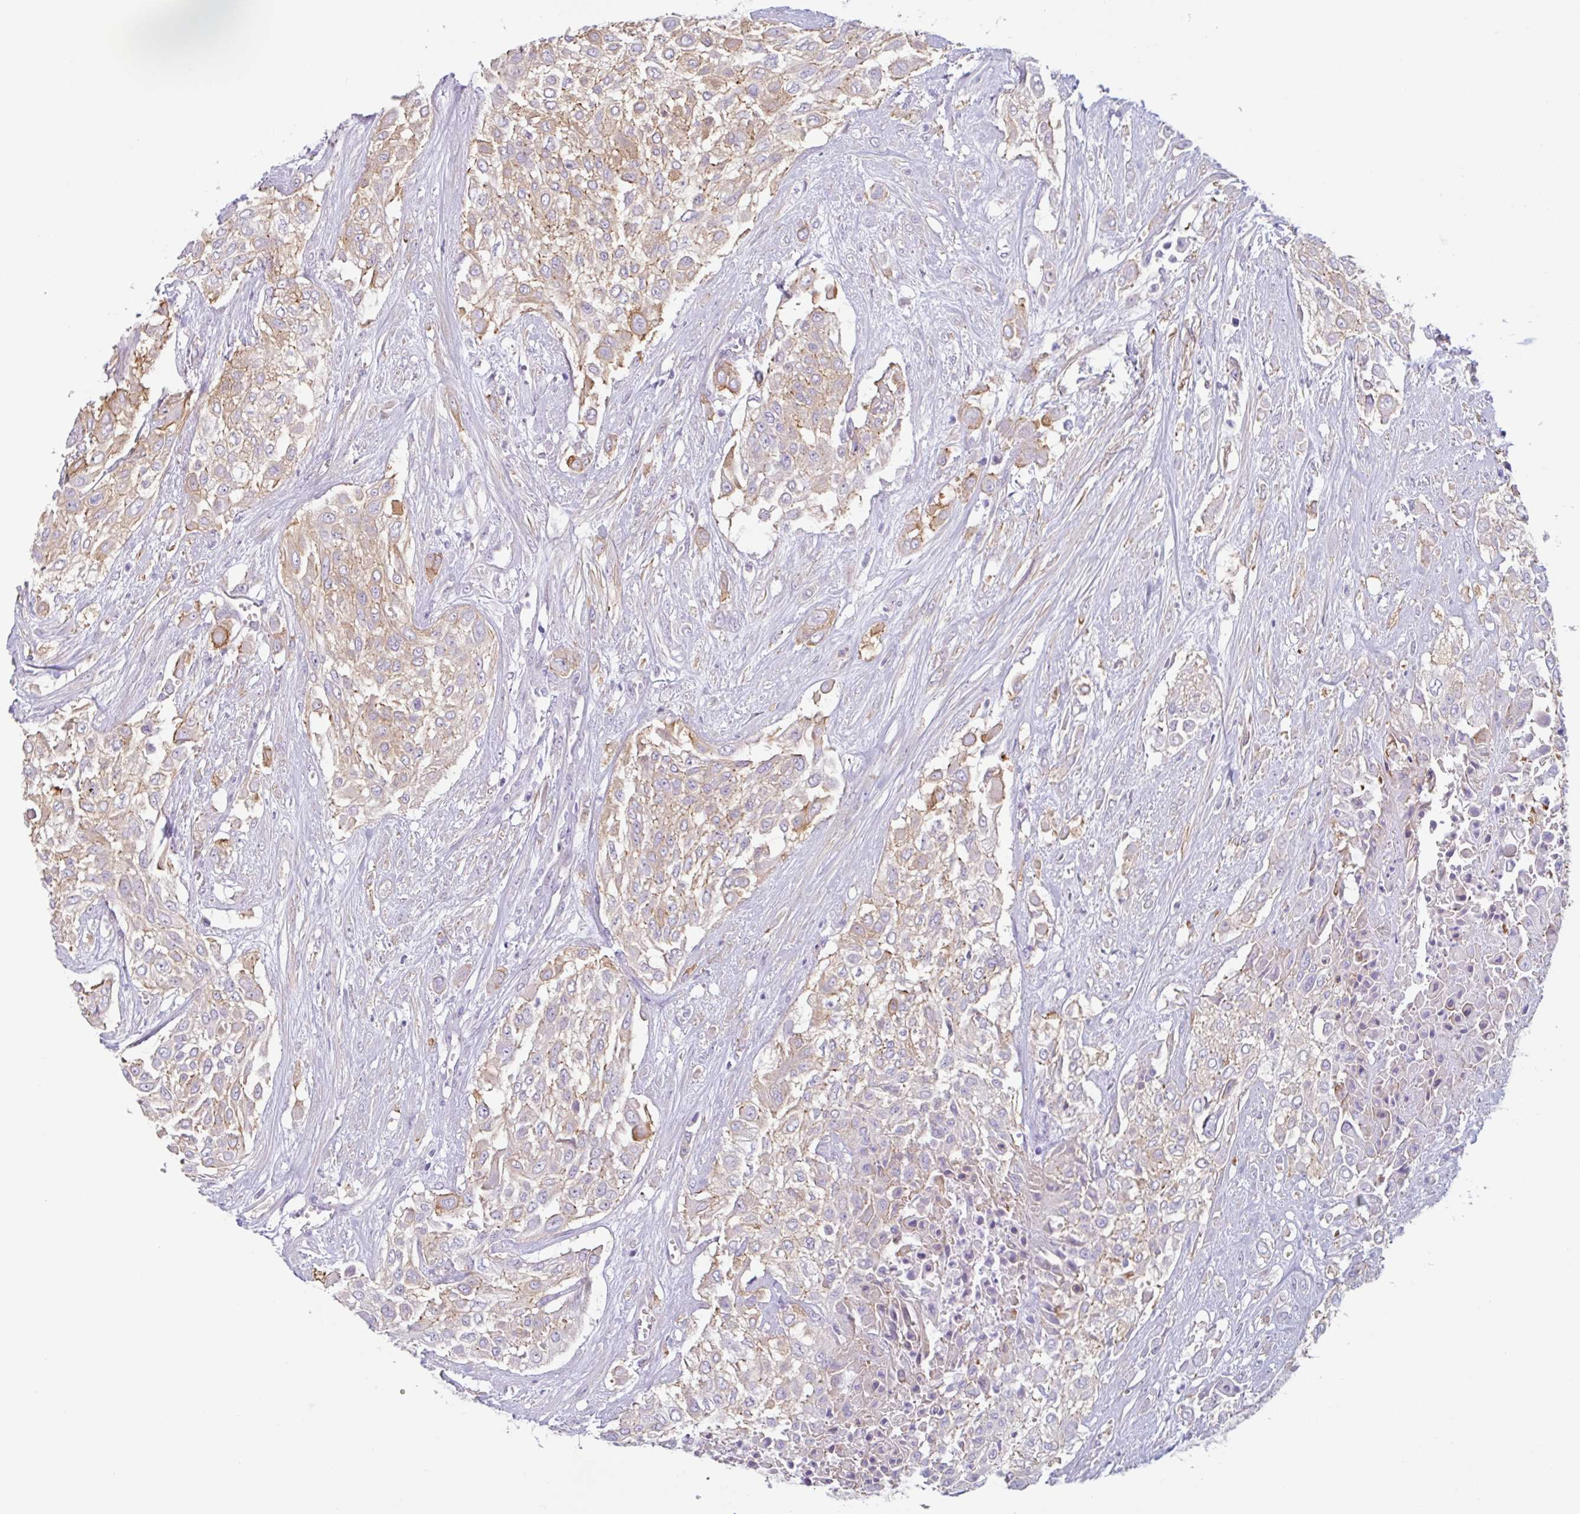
{"staining": {"intensity": "moderate", "quantity": ">75%", "location": "cytoplasmic/membranous"}, "tissue": "urothelial cancer", "cell_type": "Tumor cells", "image_type": "cancer", "snomed": [{"axis": "morphology", "description": "Urothelial carcinoma, High grade"}, {"axis": "topography", "description": "Urinary bladder"}], "caption": "Immunohistochemistry histopathology image of human urothelial carcinoma (high-grade) stained for a protein (brown), which exhibits medium levels of moderate cytoplasmic/membranous expression in approximately >75% of tumor cells.", "gene": "MYH10", "patient": {"sex": "male", "age": 57}}